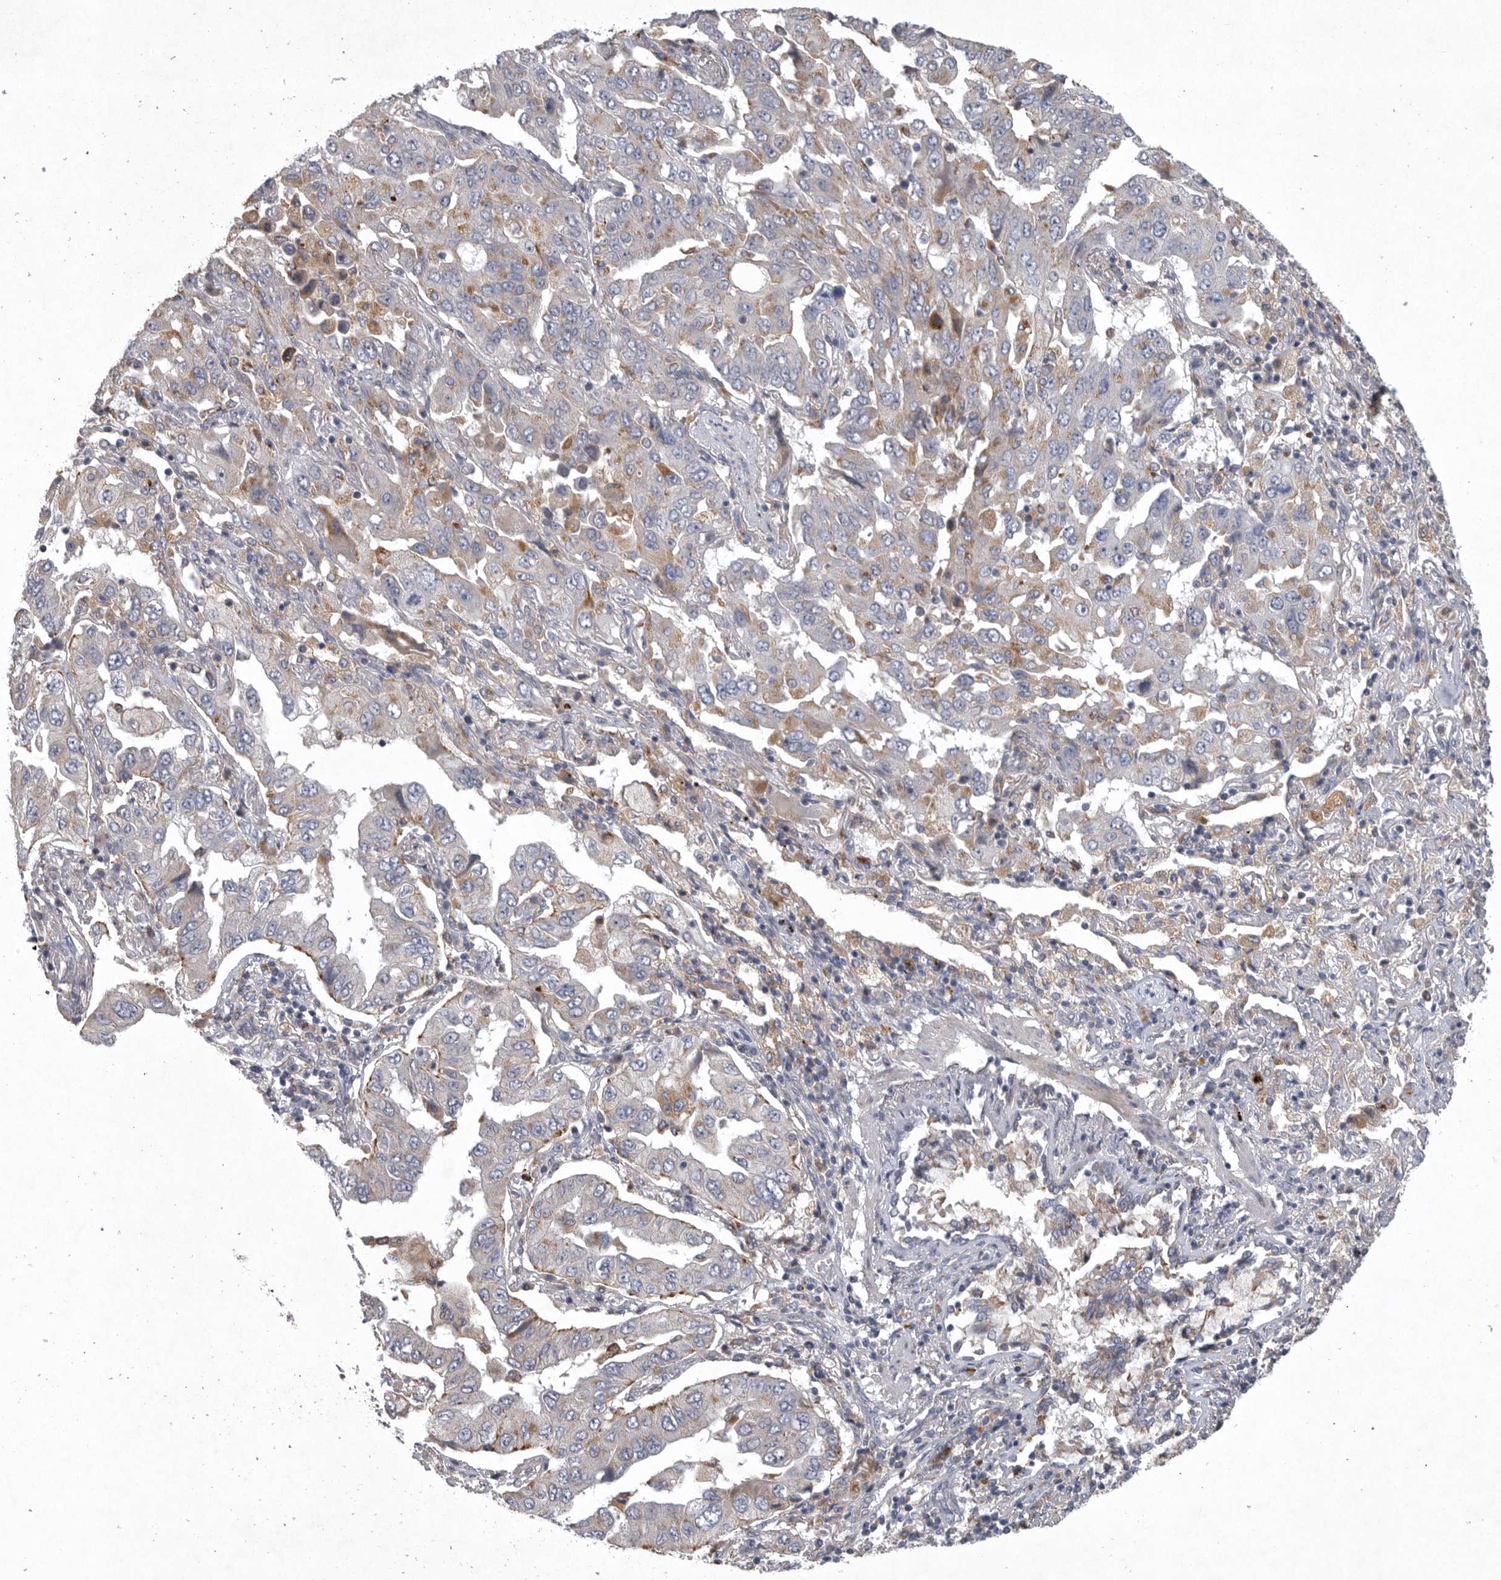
{"staining": {"intensity": "moderate", "quantity": "25%-75%", "location": "cytoplasmic/membranous"}, "tissue": "lung cancer", "cell_type": "Tumor cells", "image_type": "cancer", "snomed": [{"axis": "morphology", "description": "Adenocarcinoma, NOS"}, {"axis": "topography", "description": "Lung"}], "caption": "A brown stain labels moderate cytoplasmic/membranous expression of a protein in lung cancer (adenocarcinoma) tumor cells.", "gene": "LAMTOR3", "patient": {"sex": "female", "age": 65}}